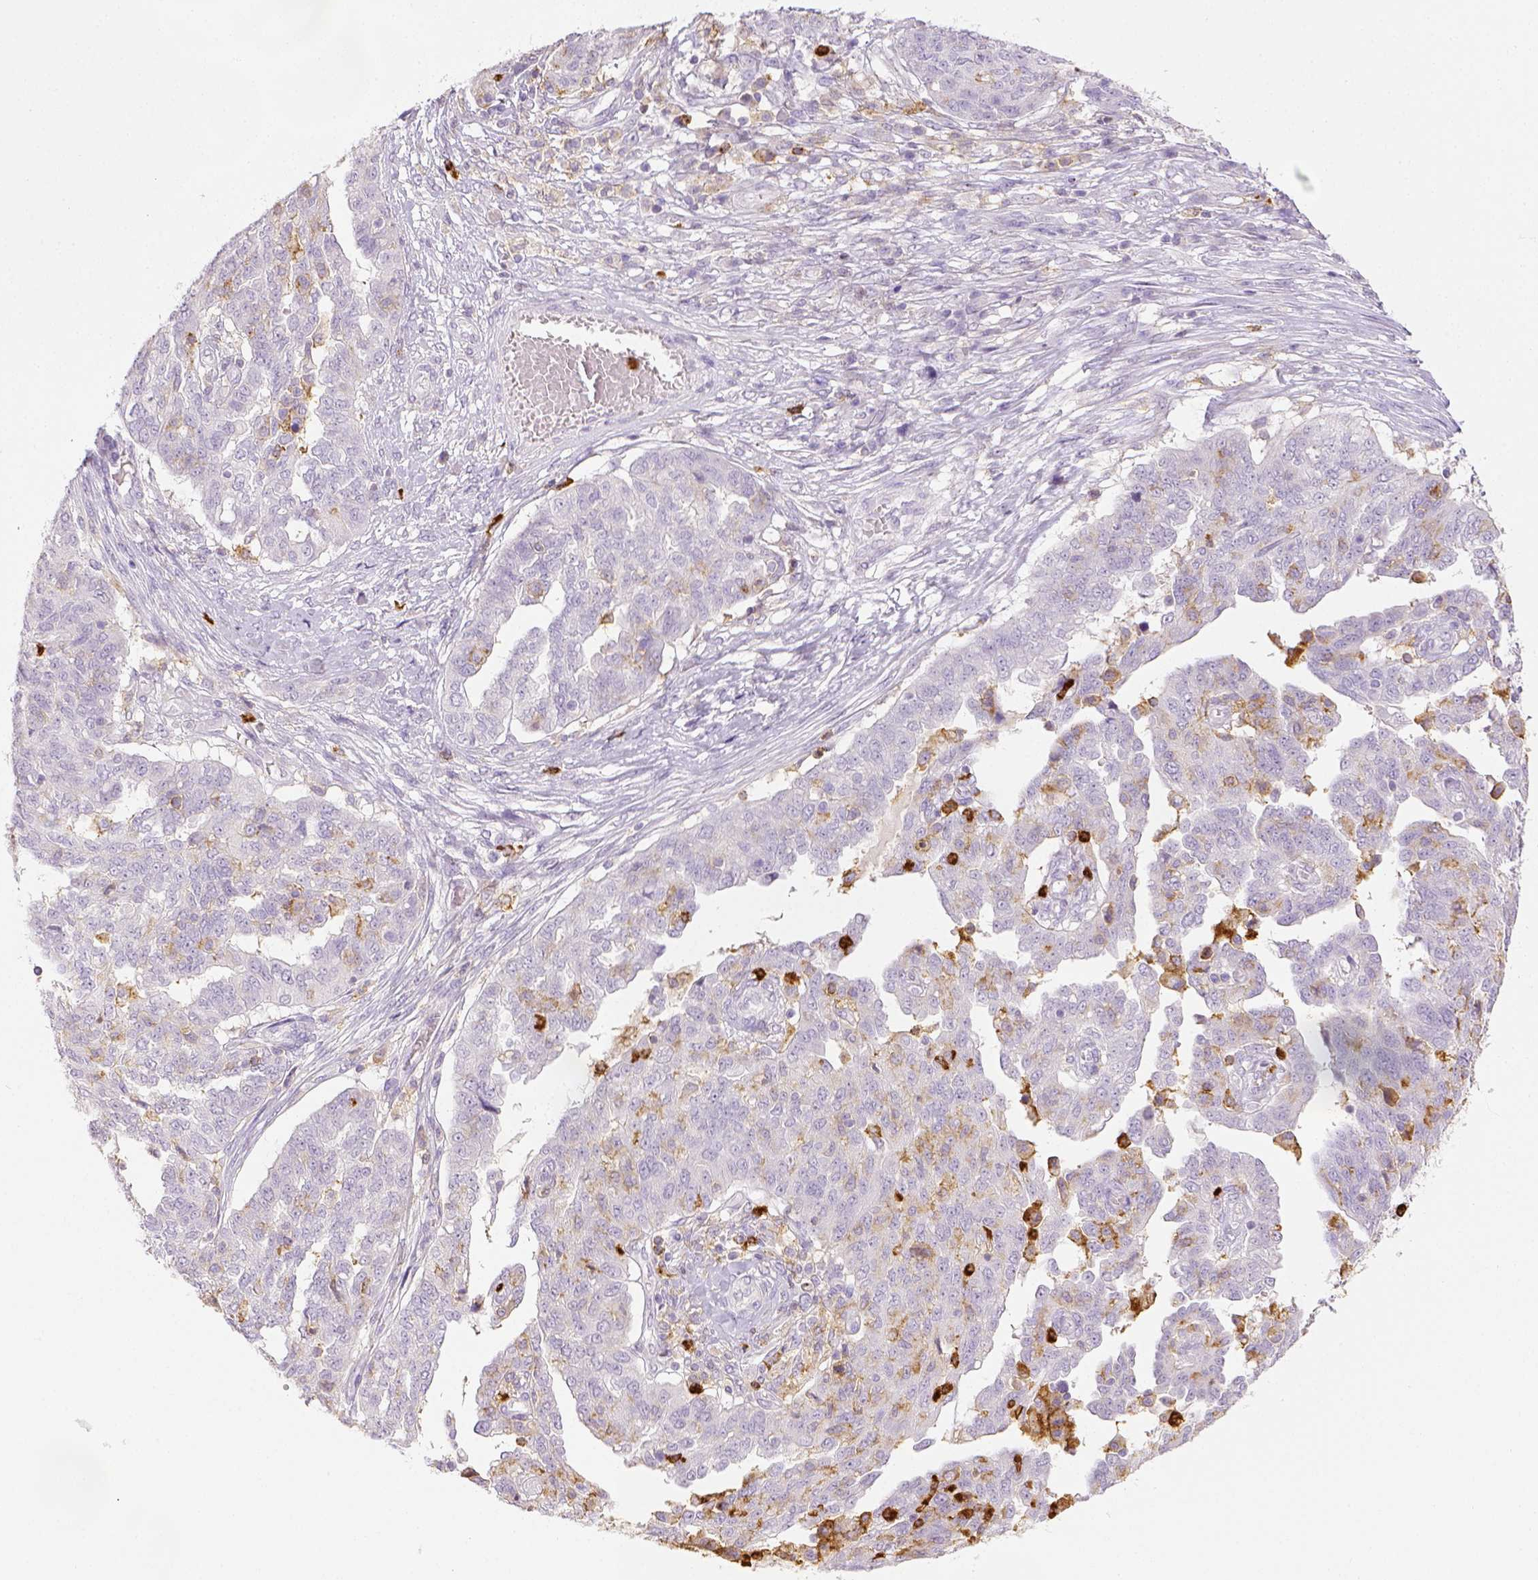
{"staining": {"intensity": "negative", "quantity": "none", "location": "none"}, "tissue": "ovarian cancer", "cell_type": "Tumor cells", "image_type": "cancer", "snomed": [{"axis": "morphology", "description": "Cystadenocarcinoma, serous, NOS"}, {"axis": "topography", "description": "Ovary"}], "caption": "Immunohistochemistry (IHC) of ovarian cancer shows no expression in tumor cells.", "gene": "ITGAM", "patient": {"sex": "female", "age": 67}}